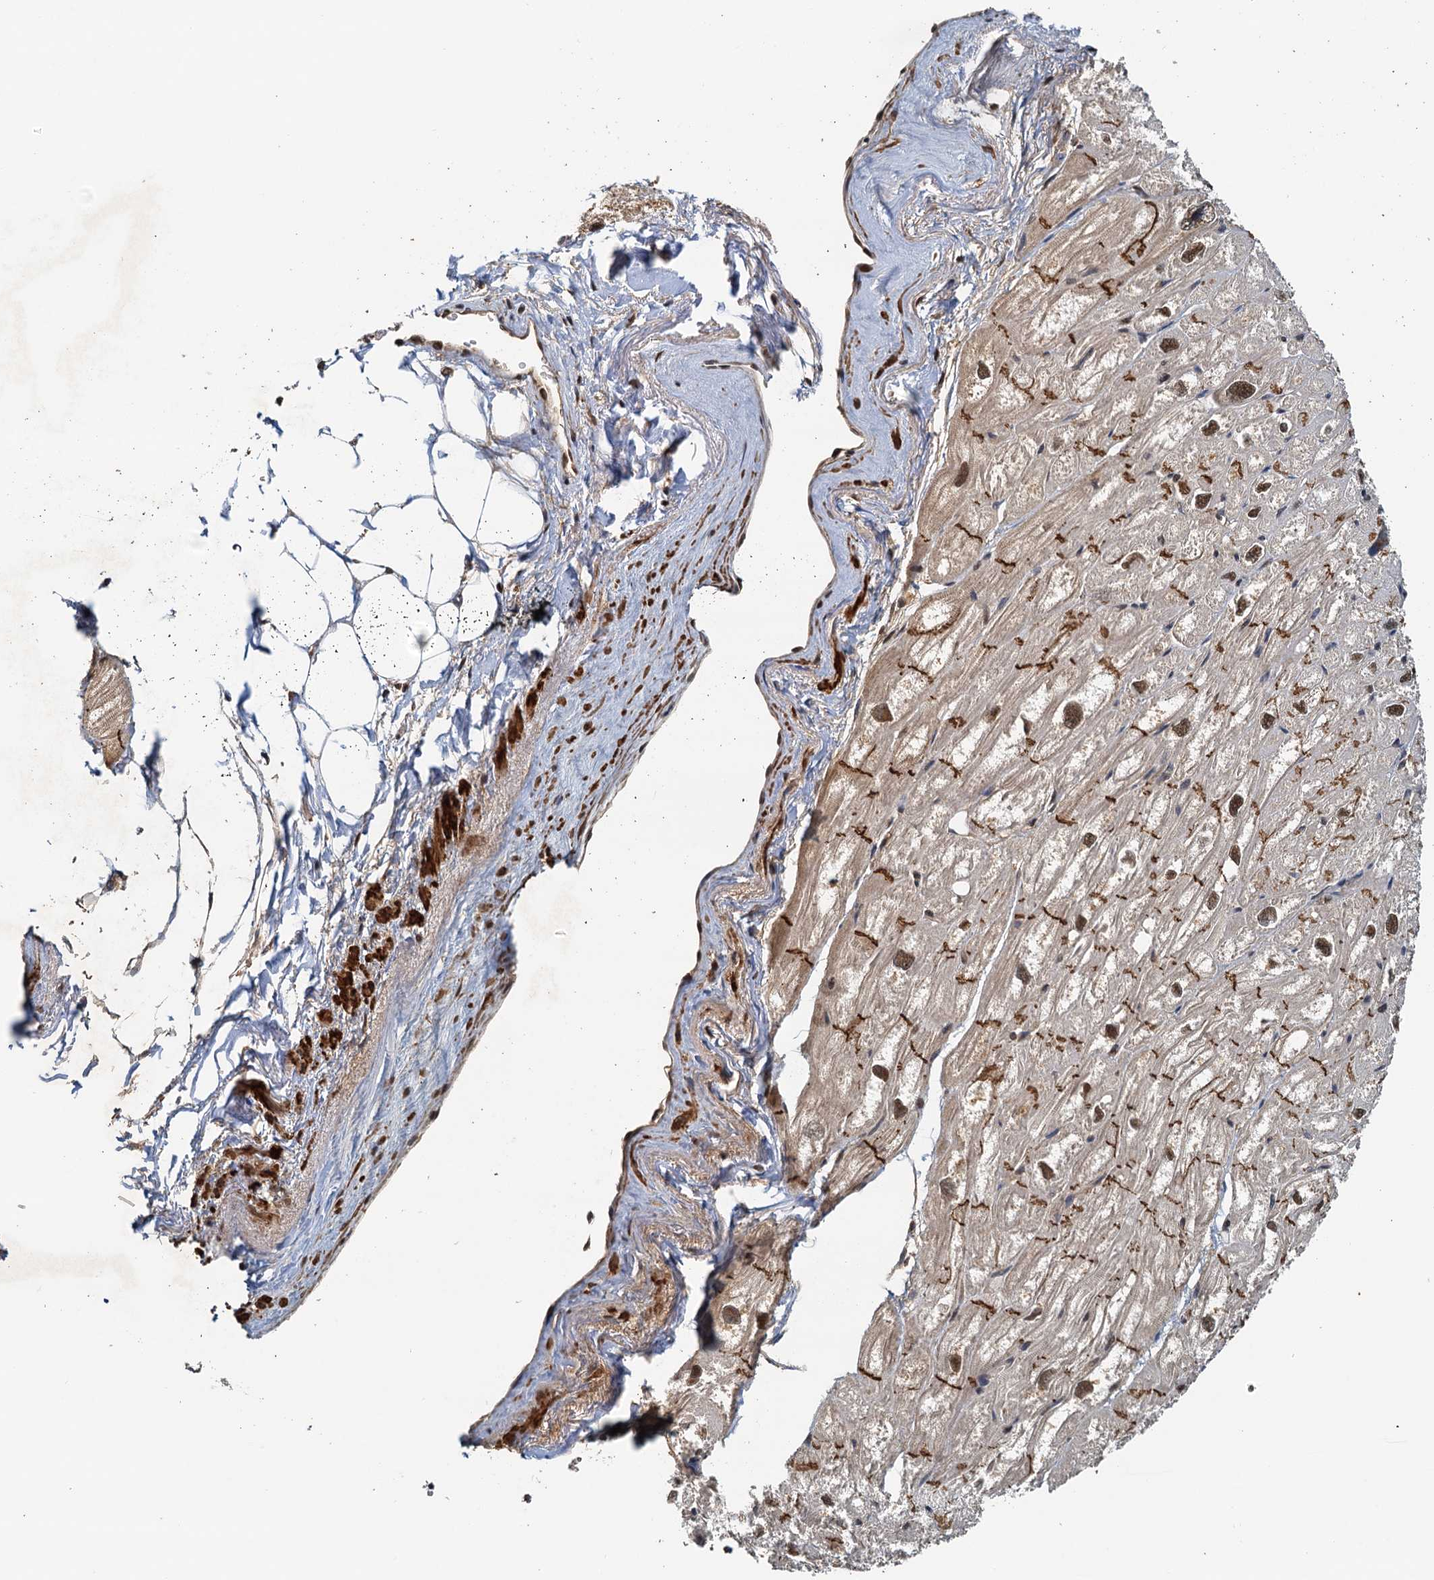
{"staining": {"intensity": "strong", "quantity": "25%-75%", "location": "cytoplasmic/membranous,nuclear"}, "tissue": "heart muscle", "cell_type": "Cardiomyocytes", "image_type": "normal", "snomed": [{"axis": "morphology", "description": "Normal tissue, NOS"}, {"axis": "topography", "description": "Heart"}], "caption": "Cardiomyocytes show high levels of strong cytoplasmic/membranous,nuclear expression in about 25%-75% of cells in benign heart muscle. (Brightfield microscopy of DAB IHC at high magnification).", "gene": "UBL7", "patient": {"sex": "male", "age": 50}}